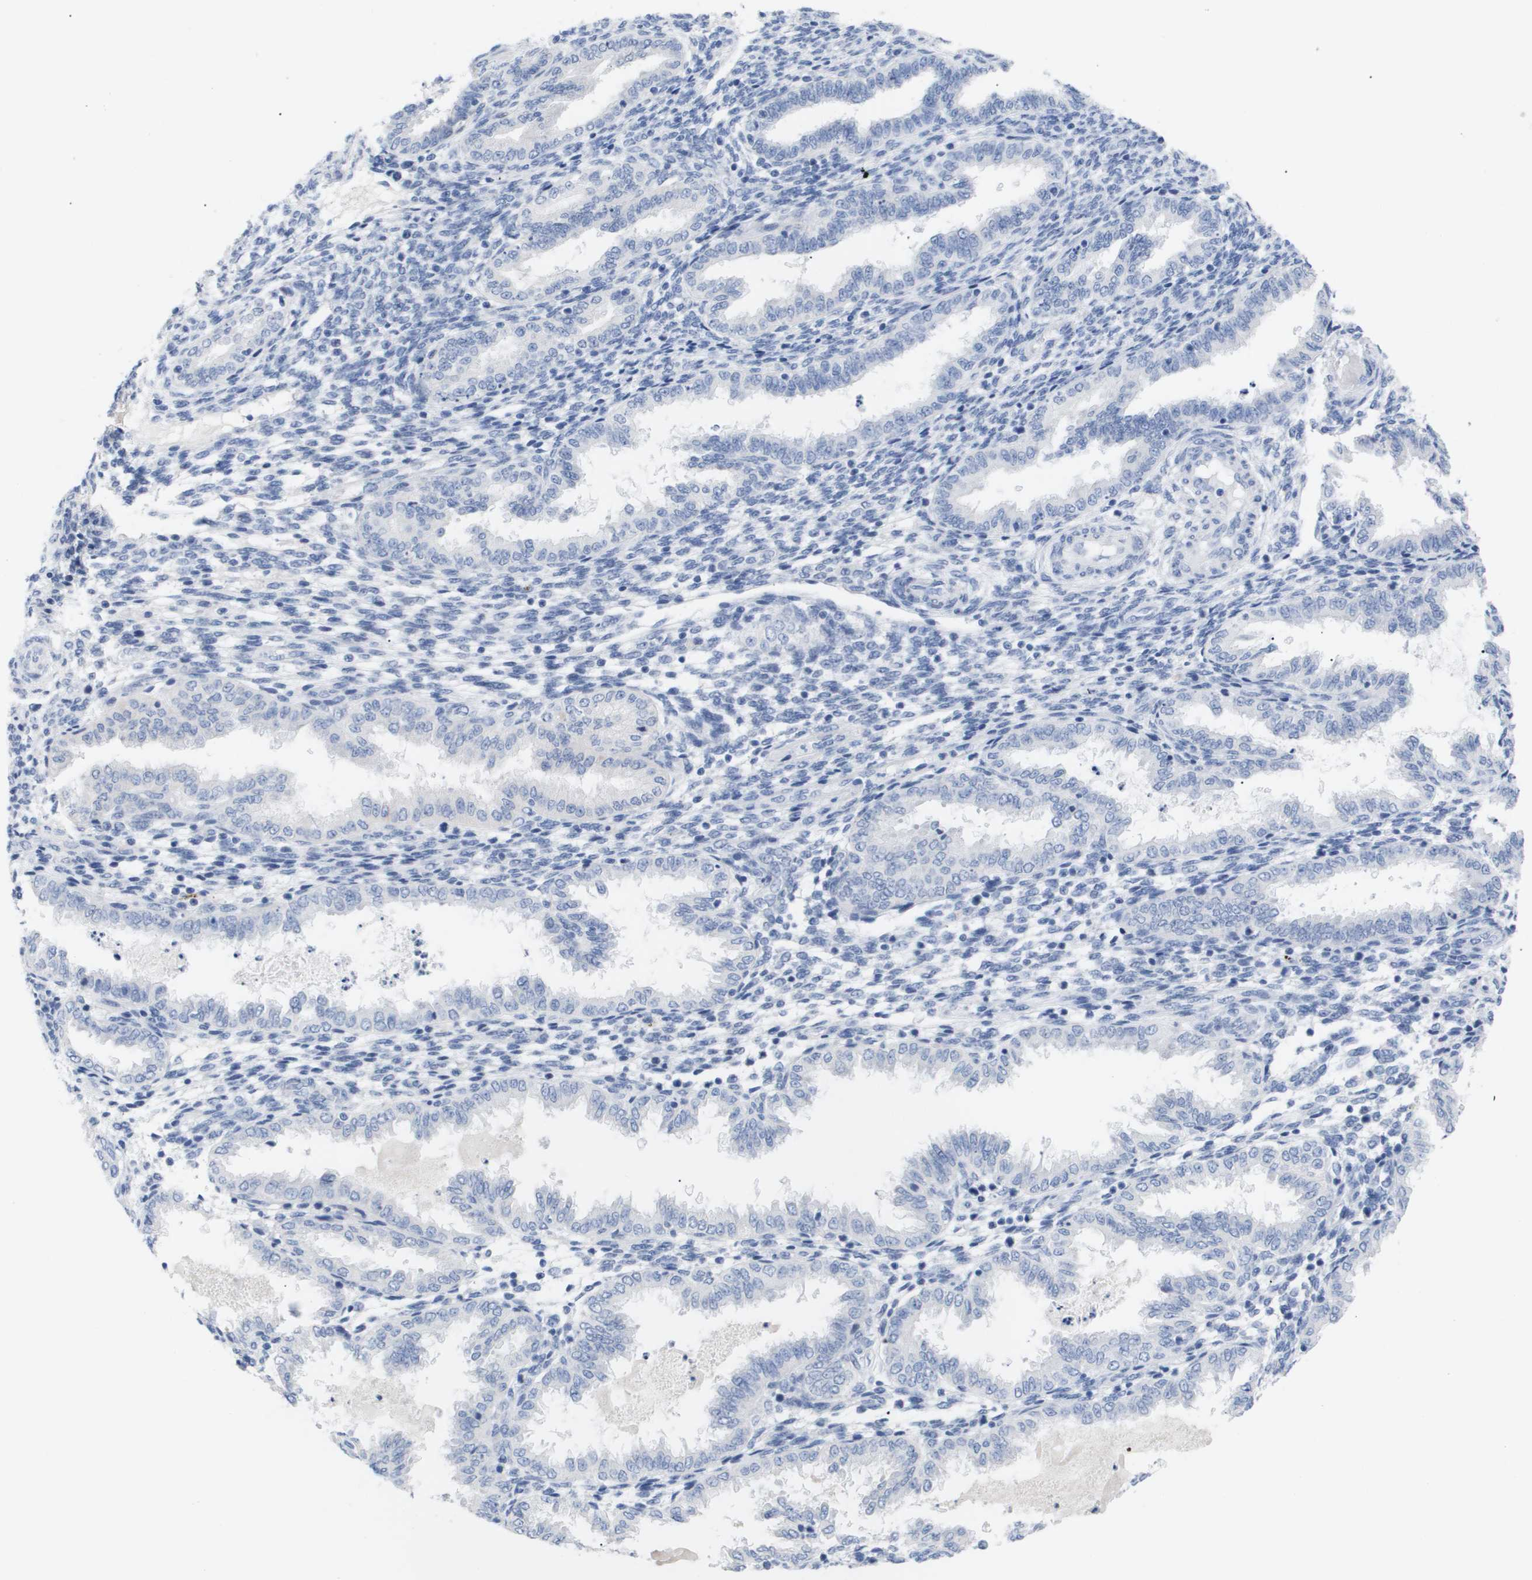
{"staining": {"intensity": "negative", "quantity": "none", "location": "none"}, "tissue": "endometrium", "cell_type": "Cells in endometrial stroma", "image_type": "normal", "snomed": [{"axis": "morphology", "description": "Normal tissue, NOS"}, {"axis": "topography", "description": "Endometrium"}], "caption": "Immunohistochemistry (IHC) photomicrograph of benign endometrium: endometrium stained with DAB displays no significant protein staining in cells in endometrial stroma.", "gene": "CAV3", "patient": {"sex": "female", "age": 33}}